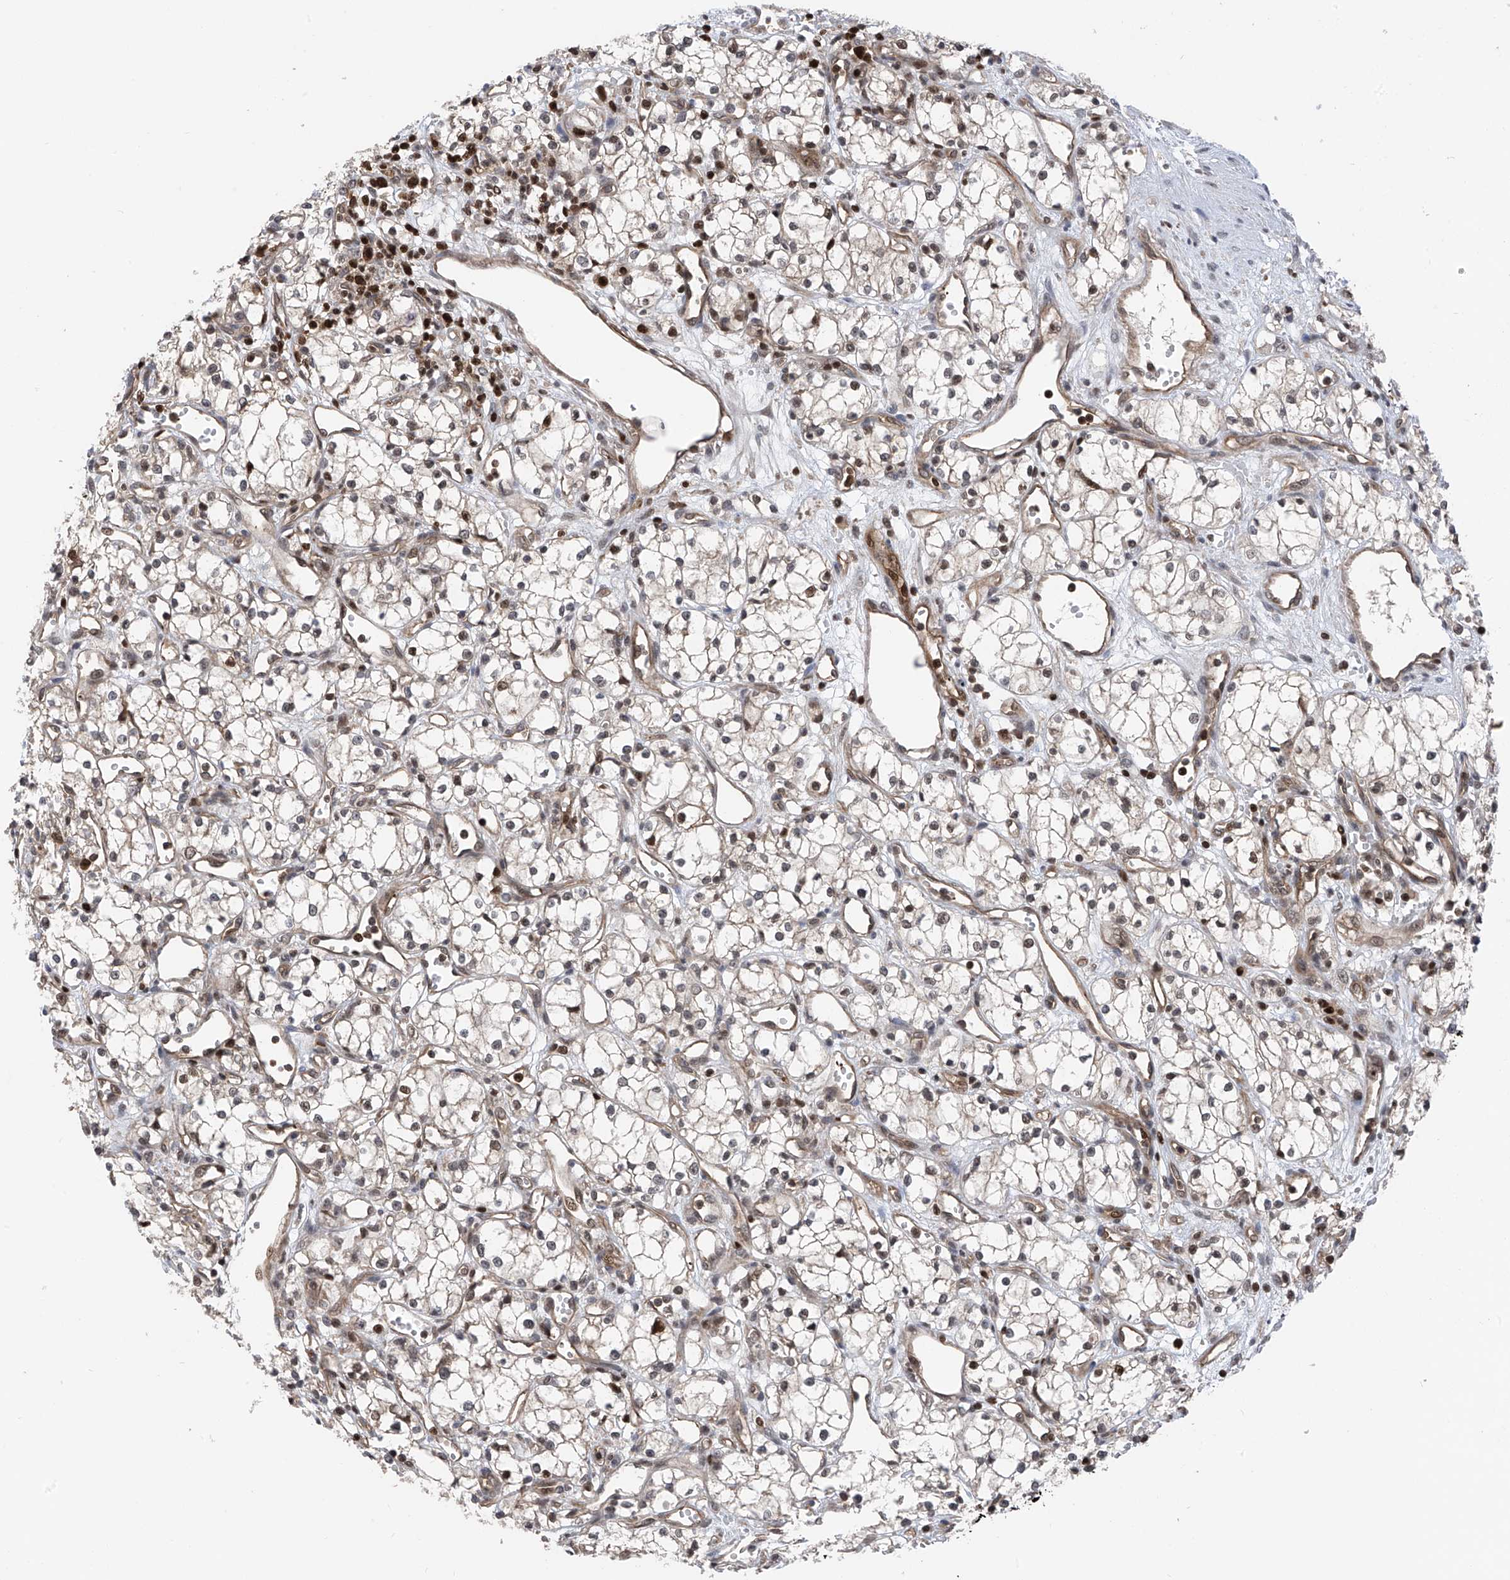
{"staining": {"intensity": "weak", "quantity": "<25%", "location": "nuclear"}, "tissue": "renal cancer", "cell_type": "Tumor cells", "image_type": "cancer", "snomed": [{"axis": "morphology", "description": "Adenocarcinoma, NOS"}, {"axis": "topography", "description": "Kidney"}], "caption": "An image of adenocarcinoma (renal) stained for a protein exhibits no brown staining in tumor cells.", "gene": "DNAJC9", "patient": {"sex": "male", "age": 59}}